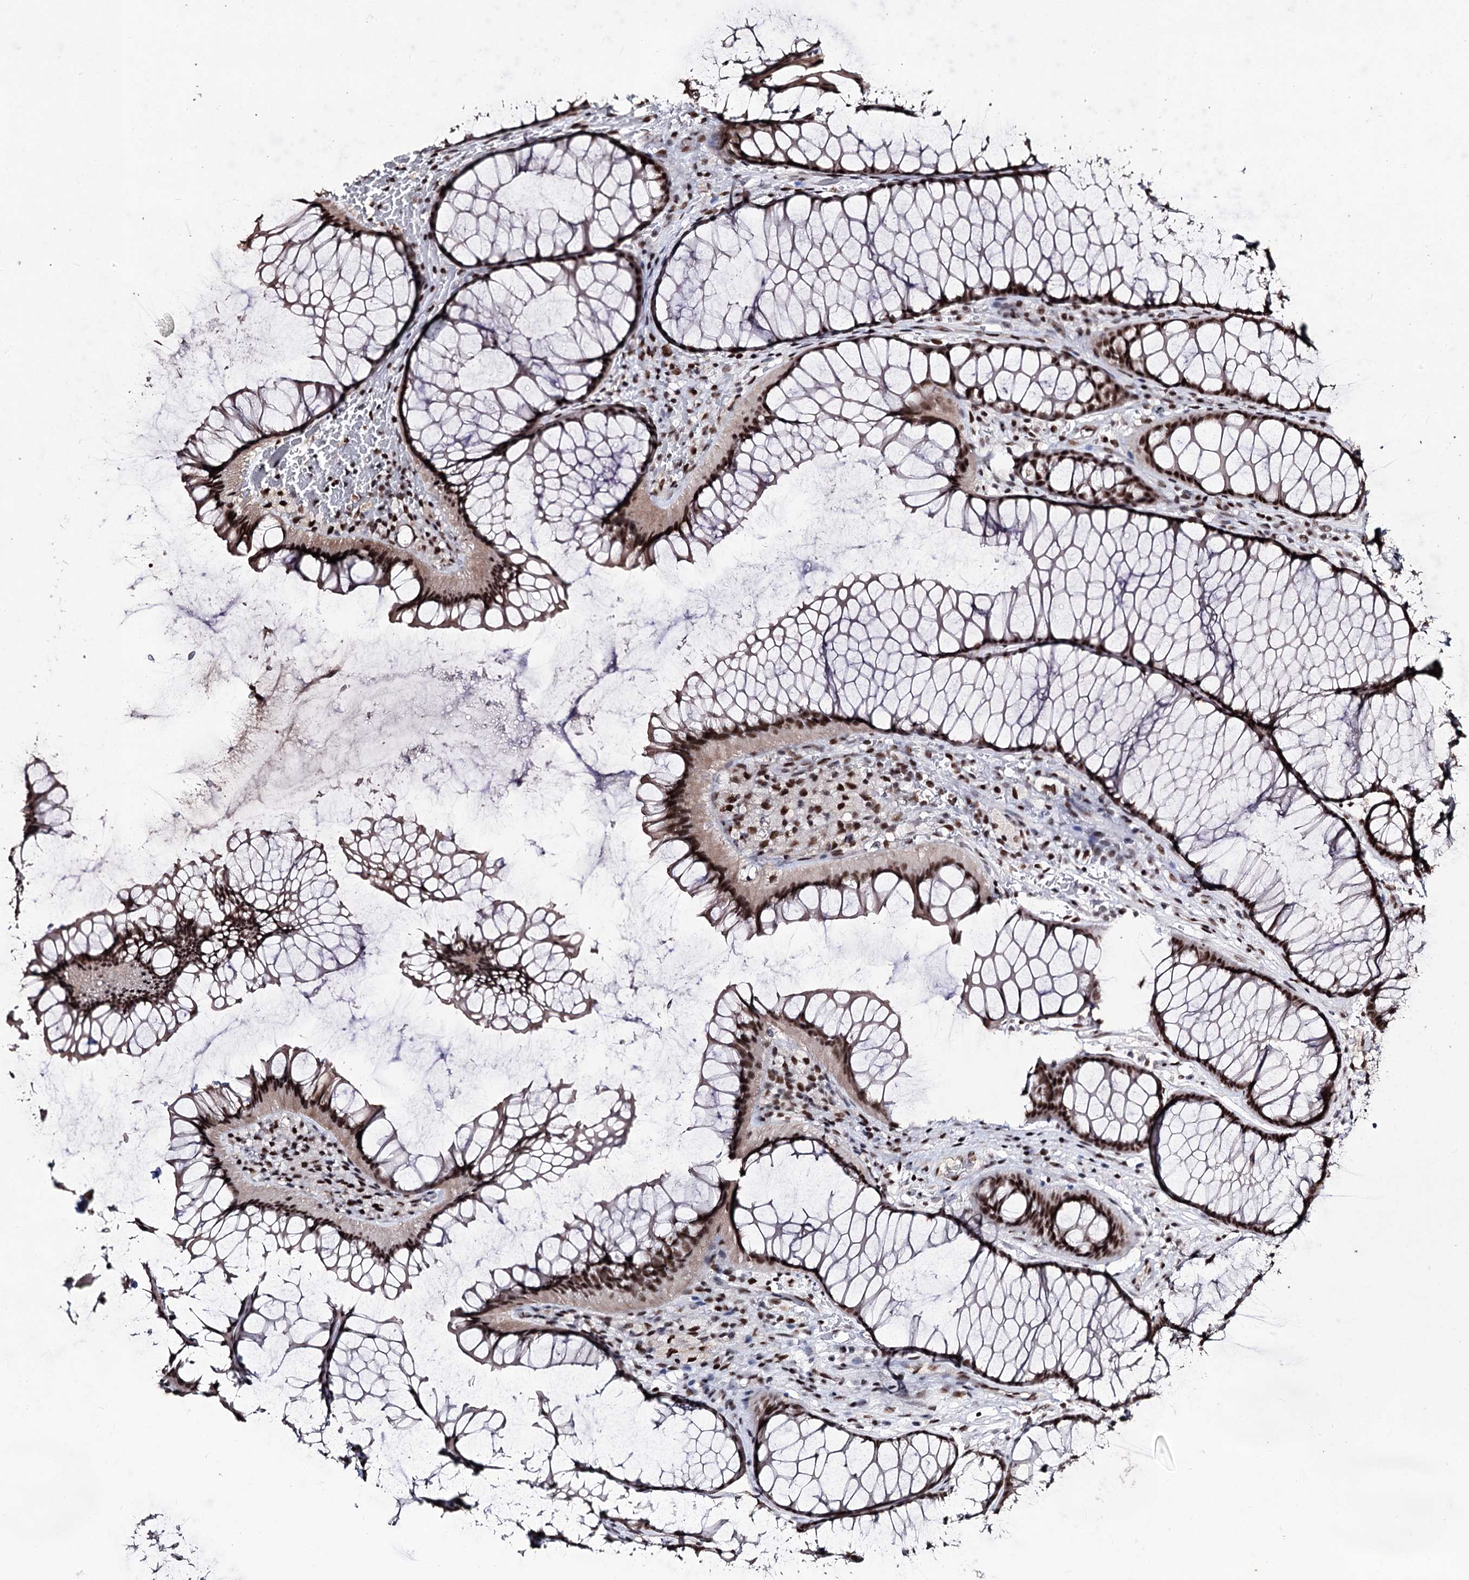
{"staining": {"intensity": "moderate", "quantity": ">75%", "location": "cytoplasmic/membranous,nuclear"}, "tissue": "colon", "cell_type": "Endothelial cells", "image_type": "normal", "snomed": [{"axis": "morphology", "description": "Normal tissue, NOS"}, {"axis": "topography", "description": "Colon"}], "caption": "Colon stained for a protein (brown) shows moderate cytoplasmic/membranous,nuclear positive positivity in approximately >75% of endothelial cells.", "gene": "U2SURP", "patient": {"sex": "female", "age": 82}}